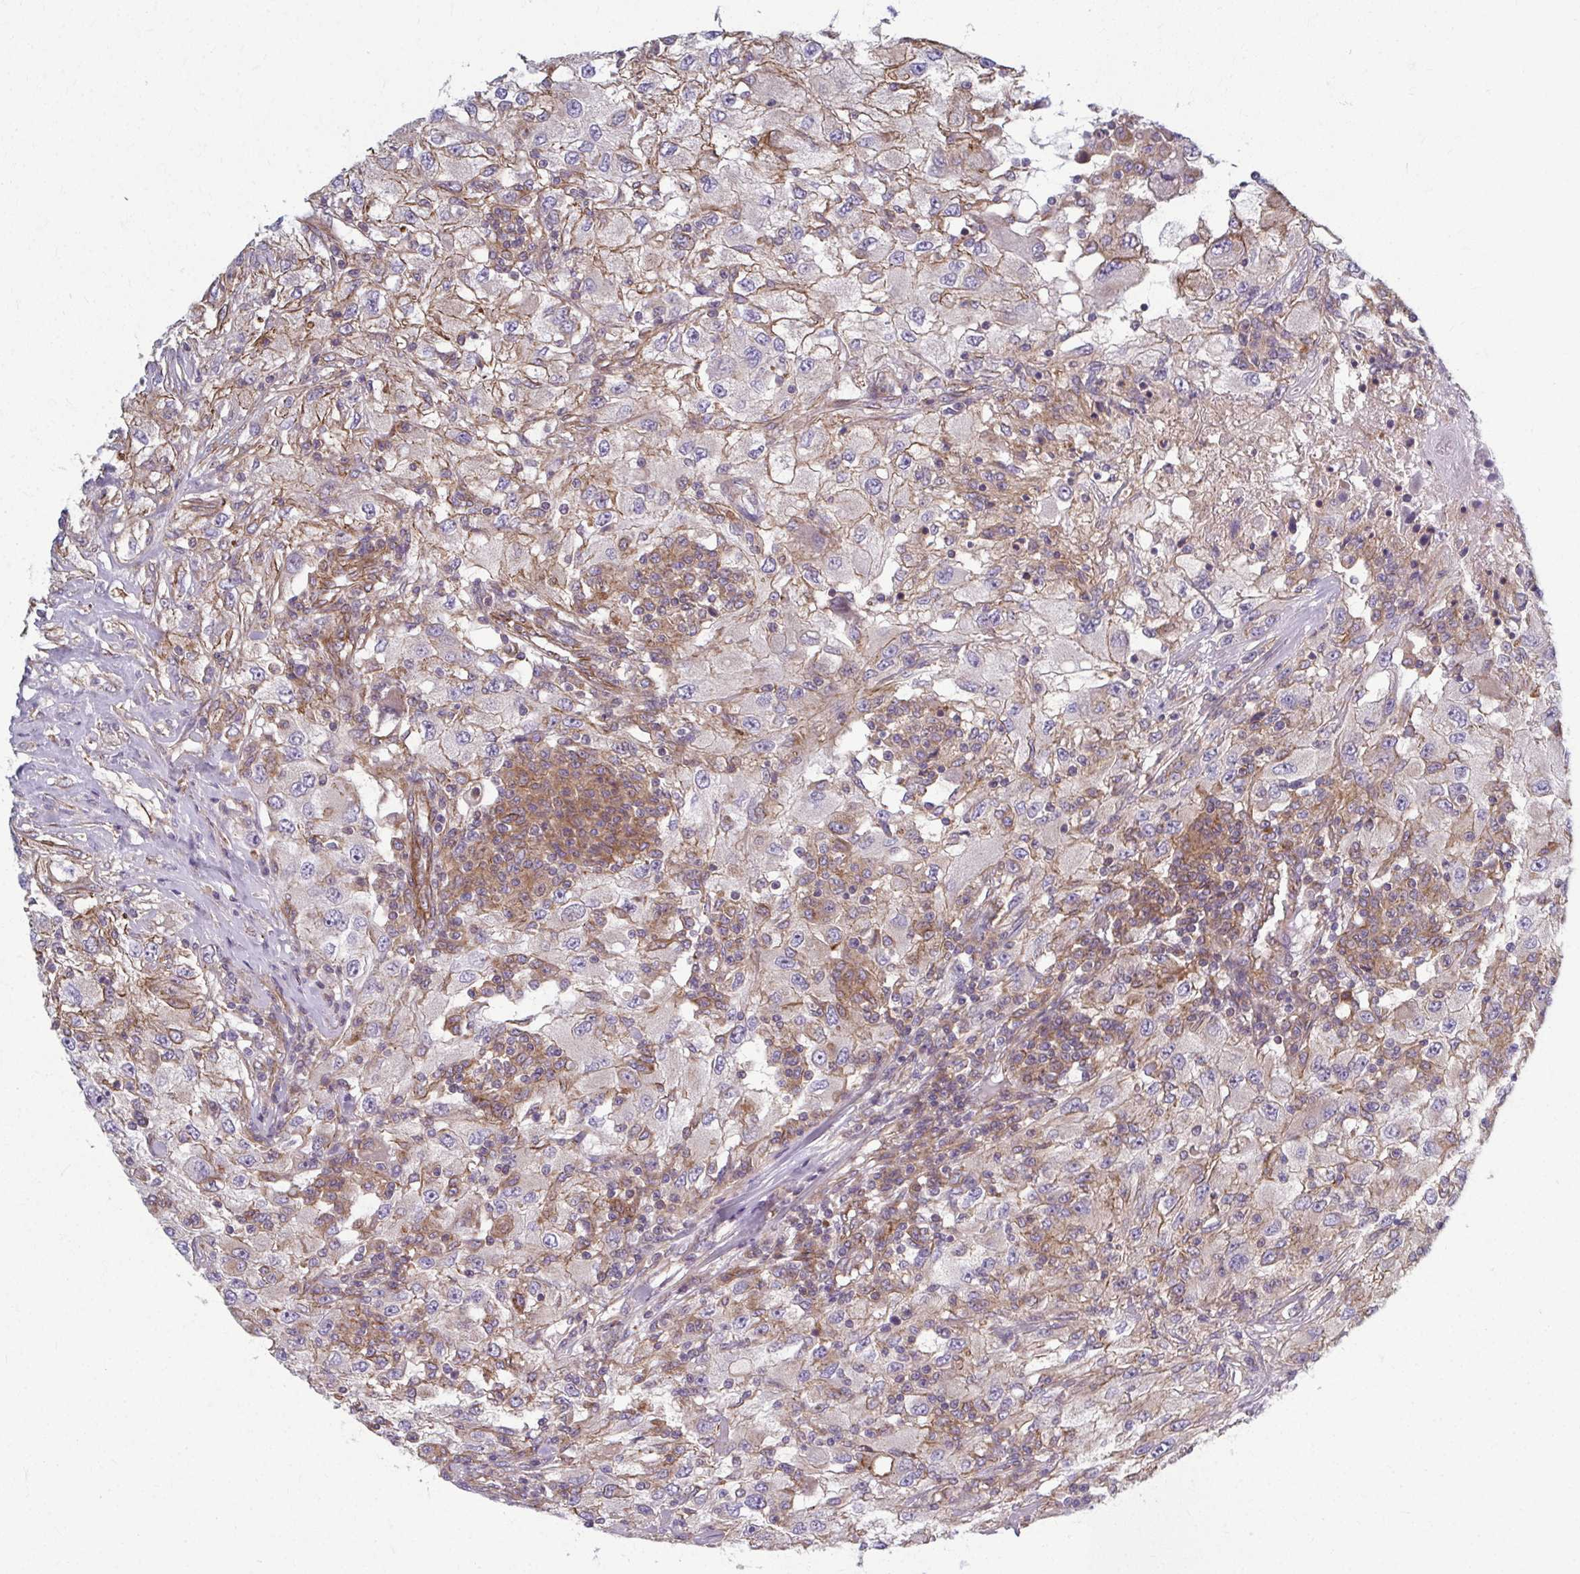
{"staining": {"intensity": "weak", "quantity": "25%-75%", "location": "cytoplasmic/membranous"}, "tissue": "renal cancer", "cell_type": "Tumor cells", "image_type": "cancer", "snomed": [{"axis": "morphology", "description": "Adenocarcinoma, NOS"}, {"axis": "topography", "description": "Kidney"}], "caption": "A brown stain highlights weak cytoplasmic/membranous expression of a protein in renal cancer (adenocarcinoma) tumor cells. (DAB (3,3'-diaminobenzidine) = brown stain, brightfield microscopy at high magnification).", "gene": "EID2B", "patient": {"sex": "female", "age": 67}}